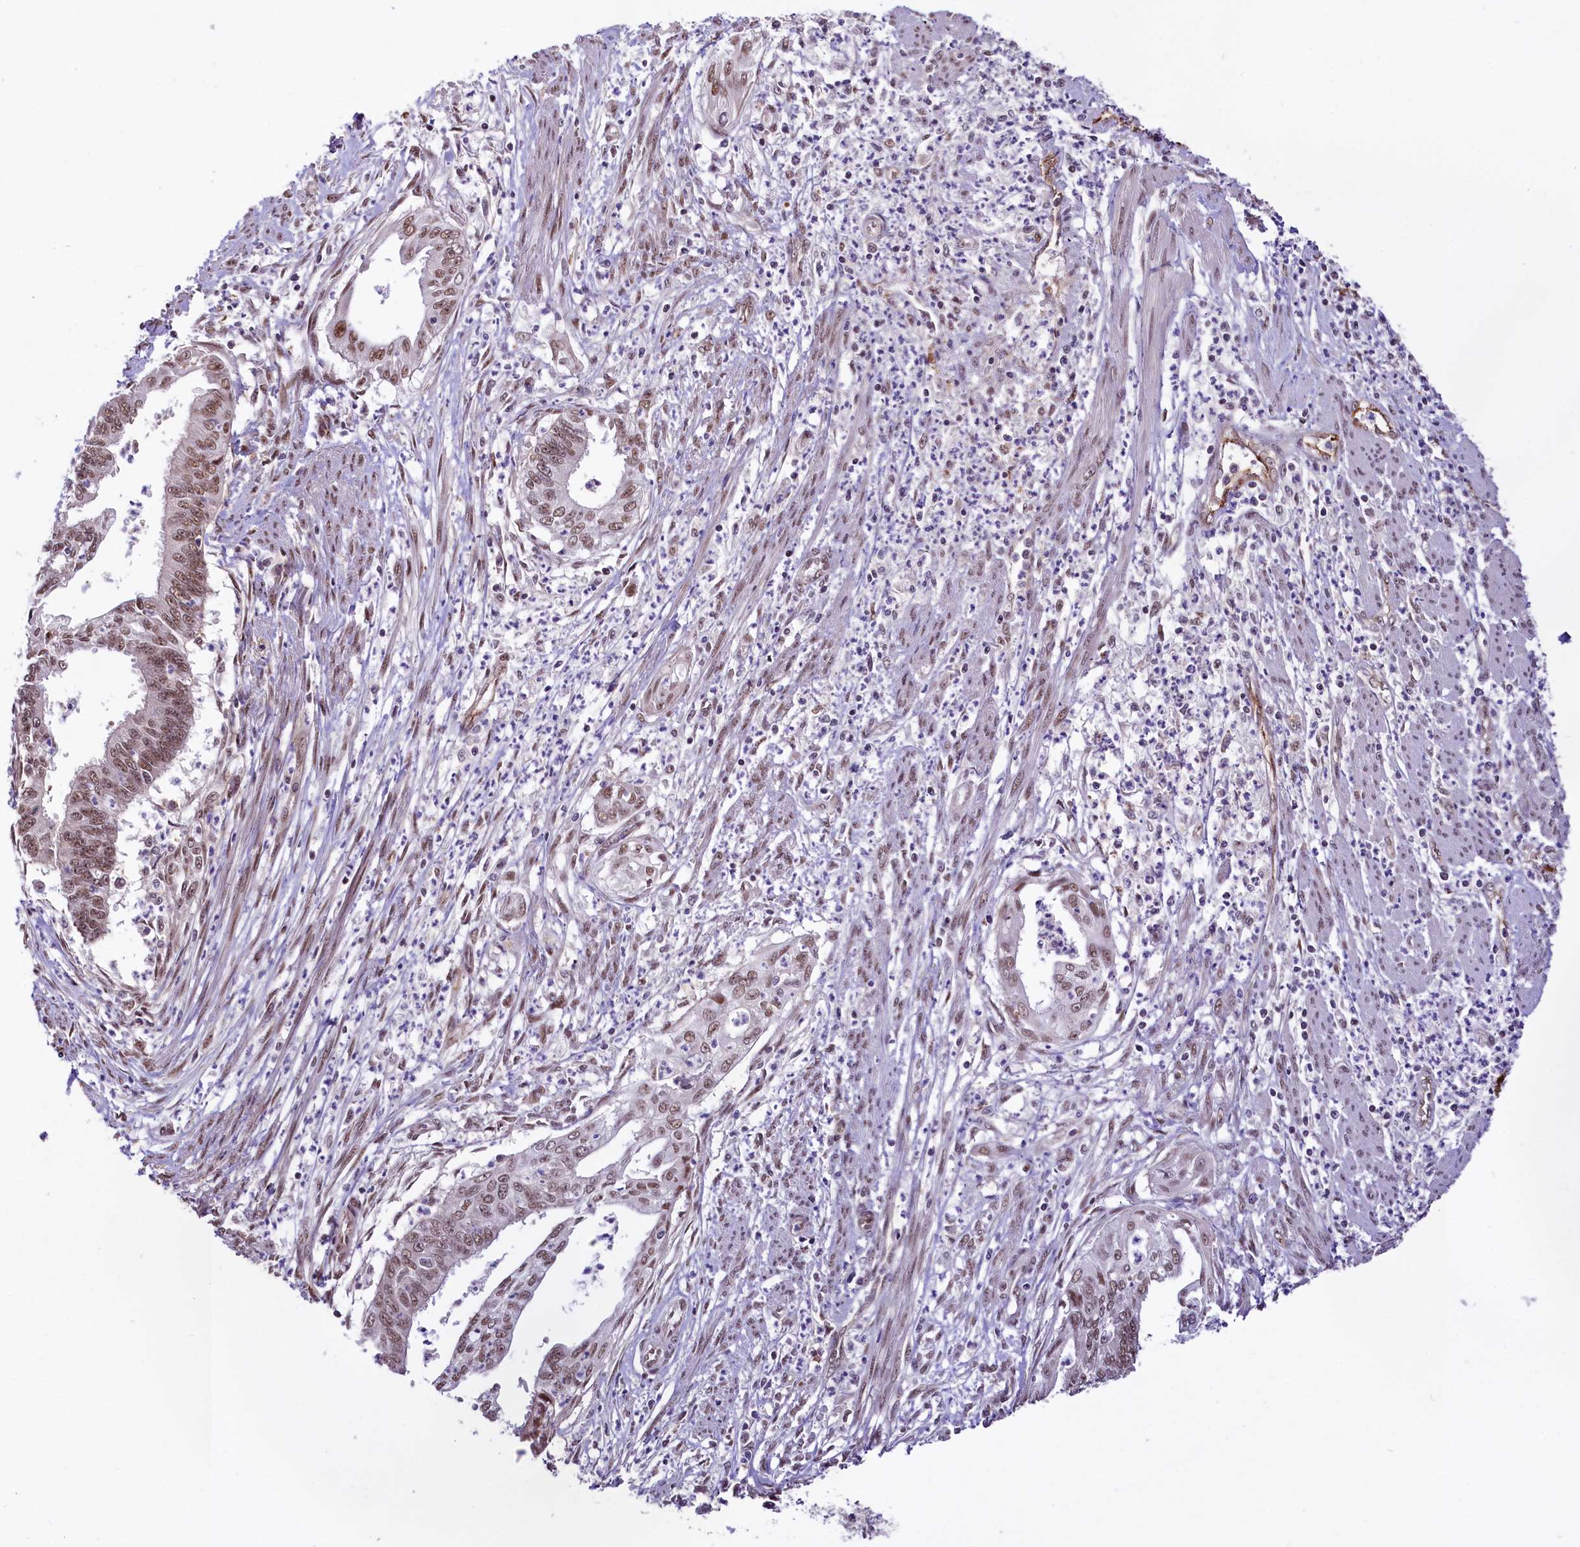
{"staining": {"intensity": "moderate", "quantity": ">75%", "location": "nuclear"}, "tissue": "endometrial cancer", "cell_type": "Tumor cells", "image_type": "cancer", "snomed": [{"axis": "morphology", "description": "Adenocarcinoma, NOS"}, {"axis": "topography", "description": "Endometrium"}], "caption": "An IHC micrograph of neoplastic tissue is shown. Protein staining in brown labels moderate nuclear positivity in endometrial cancer (adenocarcinoma) within tumor cells.", "gene": "MRPL54", "patient": {"sex": "female", "age": 73}}